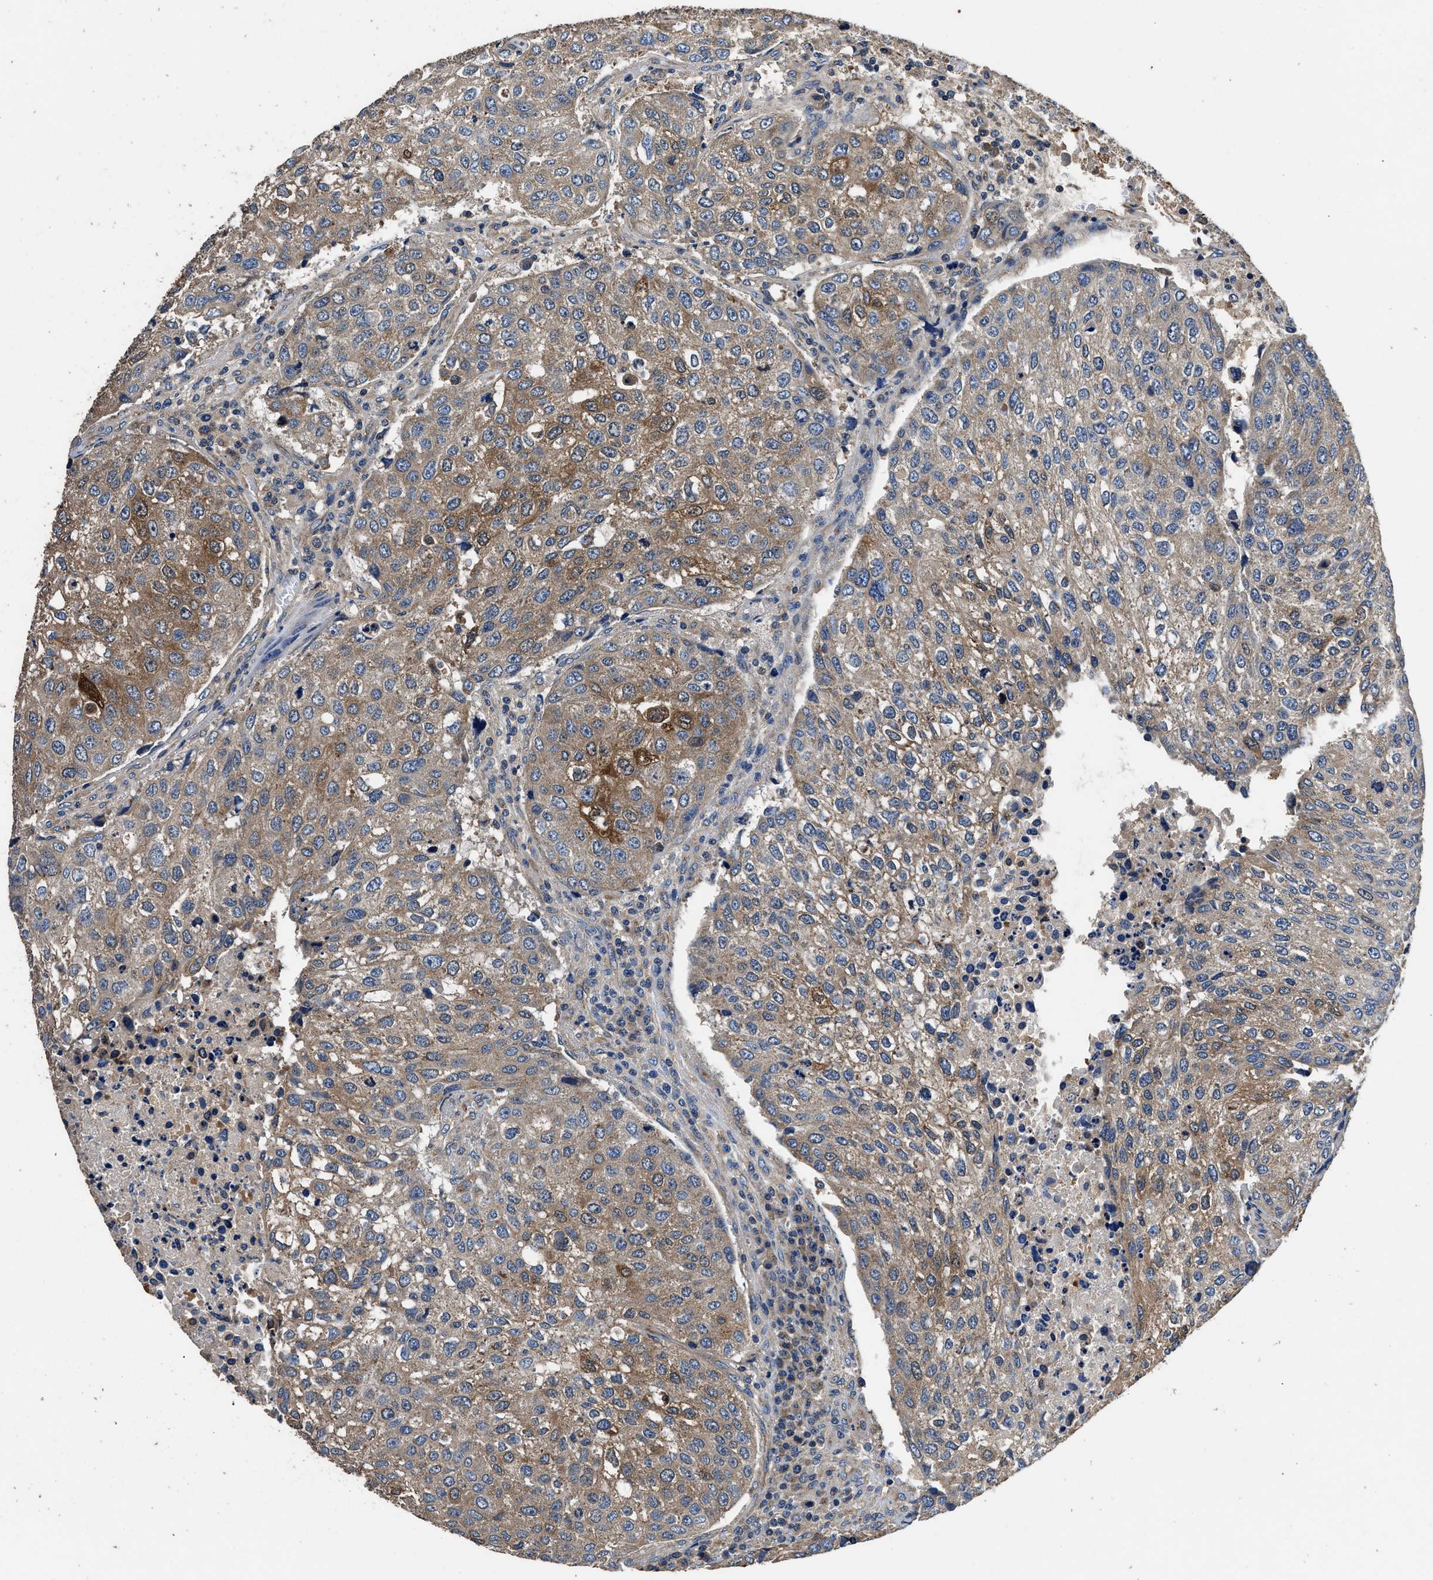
{"staining": {"intensity": "moderate", "quantity": ">75%", "location": "cytoplasmic/membranous"}, "tissue": "urothelial cancer", "cell_type": "Tumor cells", "image_type": "cancer", "snomed": [{"axis": "morphology", "description": "Urothelial carcinoma, High grade"}, {"axis": "topography", "description": "Lymph node"}, {"axis": "topography", "description": "Urinary bladder"}], "caption": "Urothelial cancer stained for a protein (brown) displays moderate cytoplasmic/membranous positive positivity in approximately >75% of tumor cells.", "gene": "DHRS7B", "patient": {"sex": "male", "age": 51}}